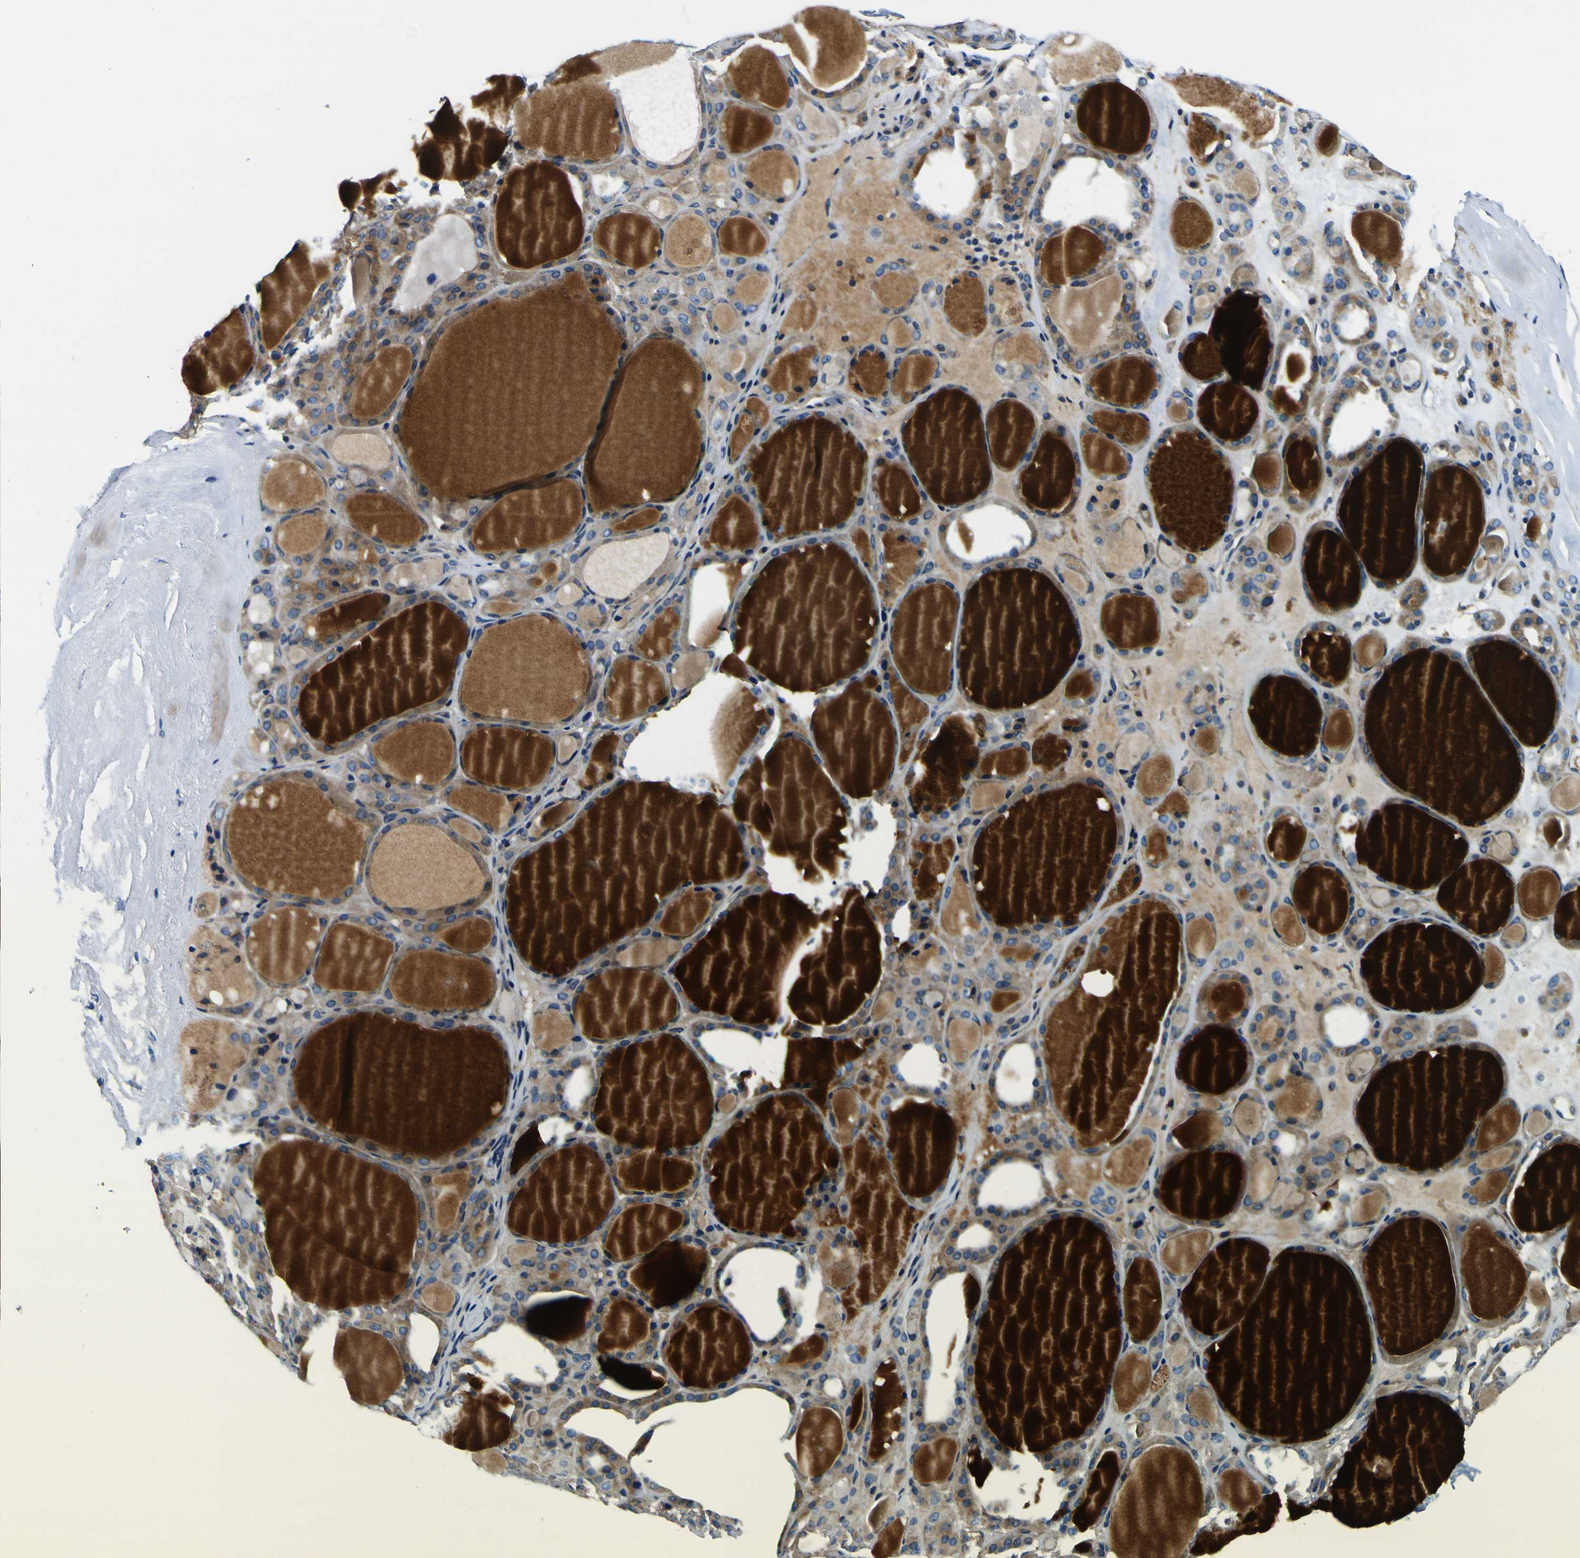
{"staining": {"intensity": "moderate", "quantity": ">75%", "location": "cytoplasmic/membranous"}, "tissue": "thyroid gland", "cell_type": "Glandular cells", "image_type": "normal", "snomed": [{"axis": "morphology", "description": "Normal tissue, NOS"}, {"axis": "morphology", "description": "Carcinoma, NOS"}, {"axis": "topography", "description": "Thyroid gland"}], "caption": "Thyroid gland stained for a protein (brown) demonstrates moderate cytoplasmic/membranous positive positivity in about >75% of glandular cells.", "gene": "CLSTN1", "patient": {"sex": "female", "age": 86}}